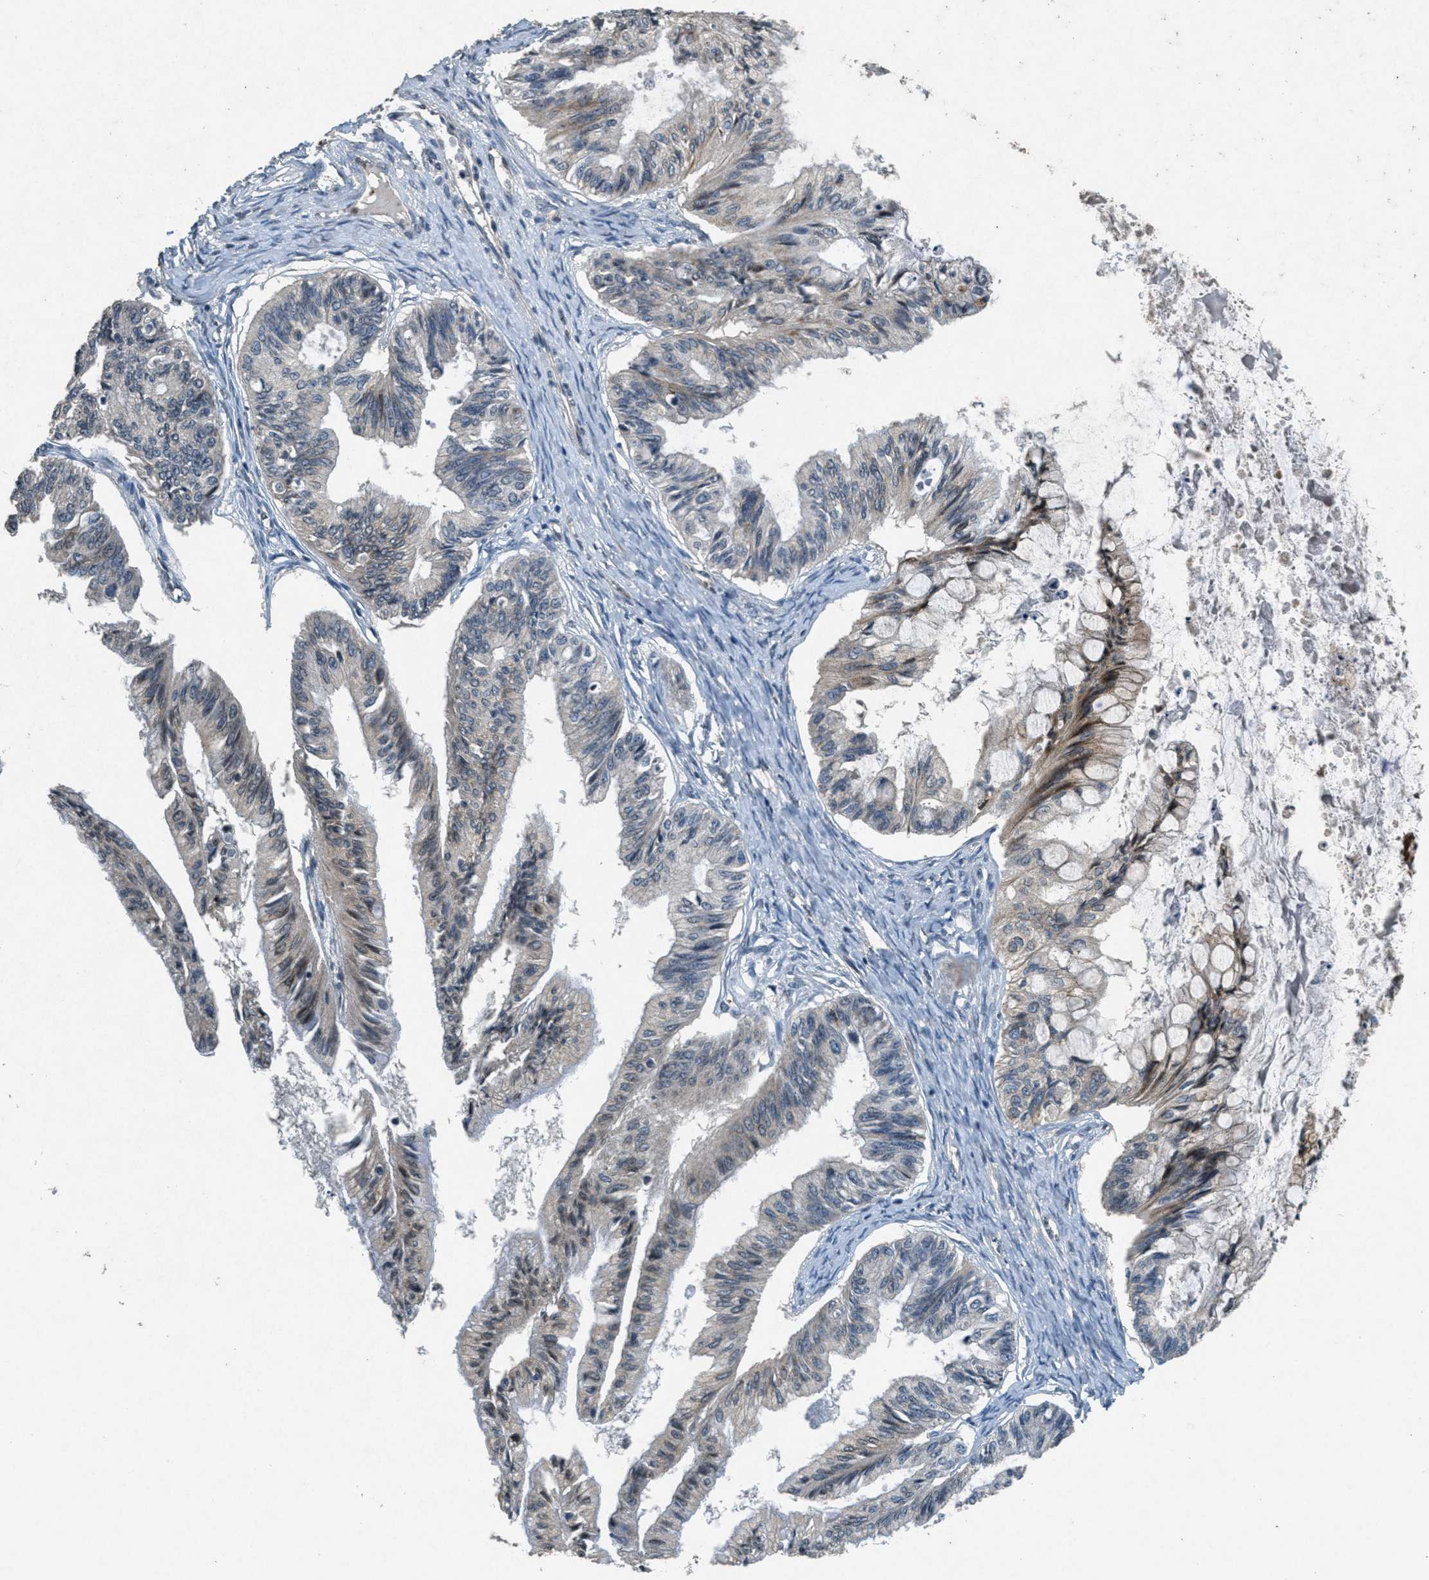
{"staining": {"intensity": "weak", "quantity": "25%-75%", "location": "cytoplasmic/membranous"}, "tissue": "ovarian cancer", "cell_type": "Tumor cells", "image_type": "cancer", "snomed": [{"axis": "morphology", "description": "Cystadenocarcinoma, mucinous, NOS"}, {"axis": "topography", "description": "Ovary"}], "caption": "Protein staining exhibits weak cytoplasmic/membranous expression in about 25%-75% of tumor cells in ovarian cancer. The staining is performed using DAB brown chromogen to label protein expression. The nuclei are counter-stained blue using hematoxylin.", "gene": "RAB3D", "patient": {"sex": "female", "age": 57}}